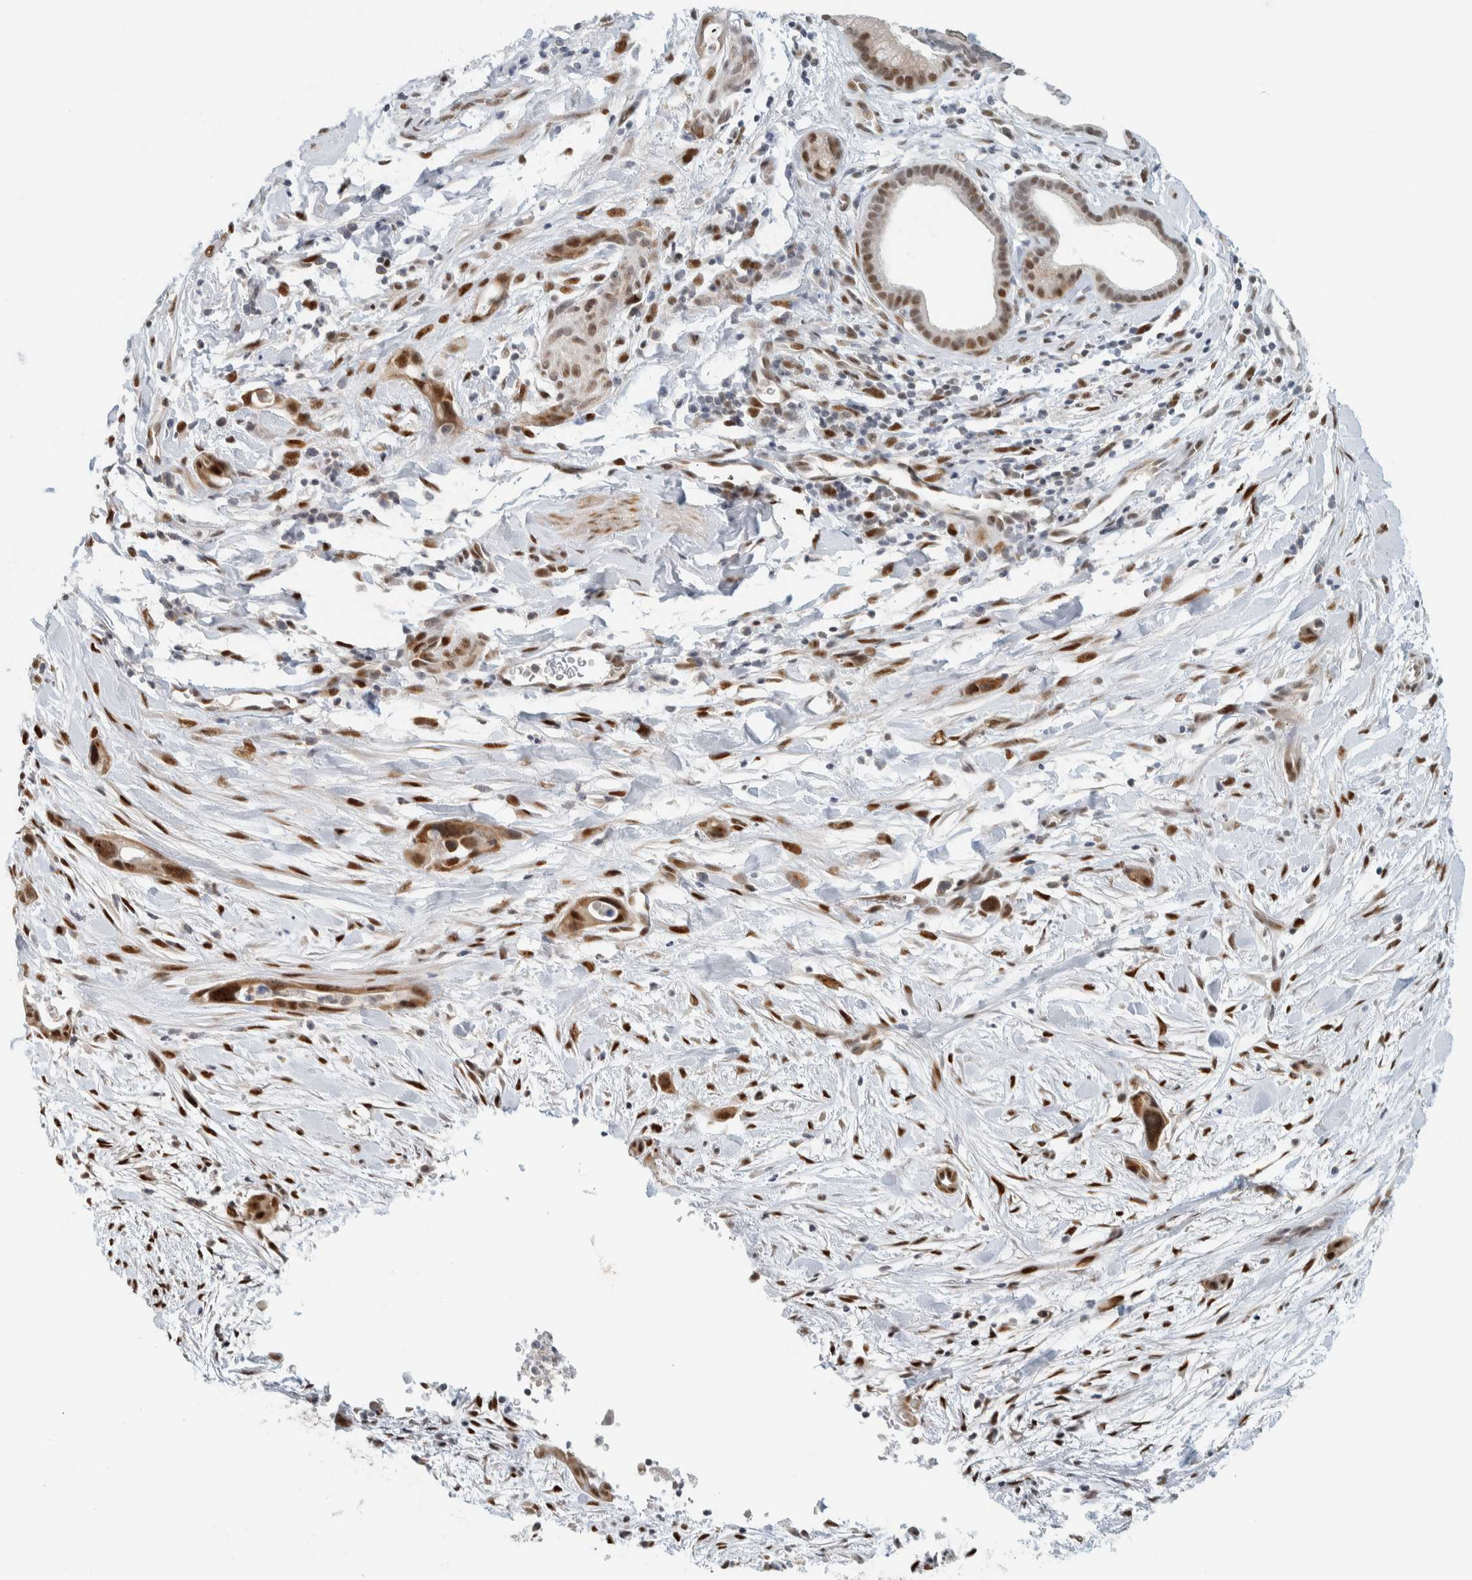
{"staining": {"intensity": "strong", "quantity": ">75%", "location": "cytoplasmic/membranous,nuclear"}, "tissue": "pancreatic cancer", "cell_type": "Tumor cells", "image_type": "cancer", "snomed": [{"axis": "morphology", "description": "Adenocarcinoma, NOS"}, {"axis": "topography", "description": "Pancreas"}], "caption": "High-magnification brightfield microscopy of adenocarcinoma (pancreatic) stained with DAB (3,3'-diaminobenzidine) (brown) and counterstained with hematoxylin (blue). tumor cells exhibit strong cytoplasmic/membranous and nuclear staining is appreciated in about>75% of cells. (DAB (3,3'-diaminobenzidine) IHC with brightfield microscopy, high magnification).", "gene": "ZNF683", "patient": {"sex": "male", "age": 59}}